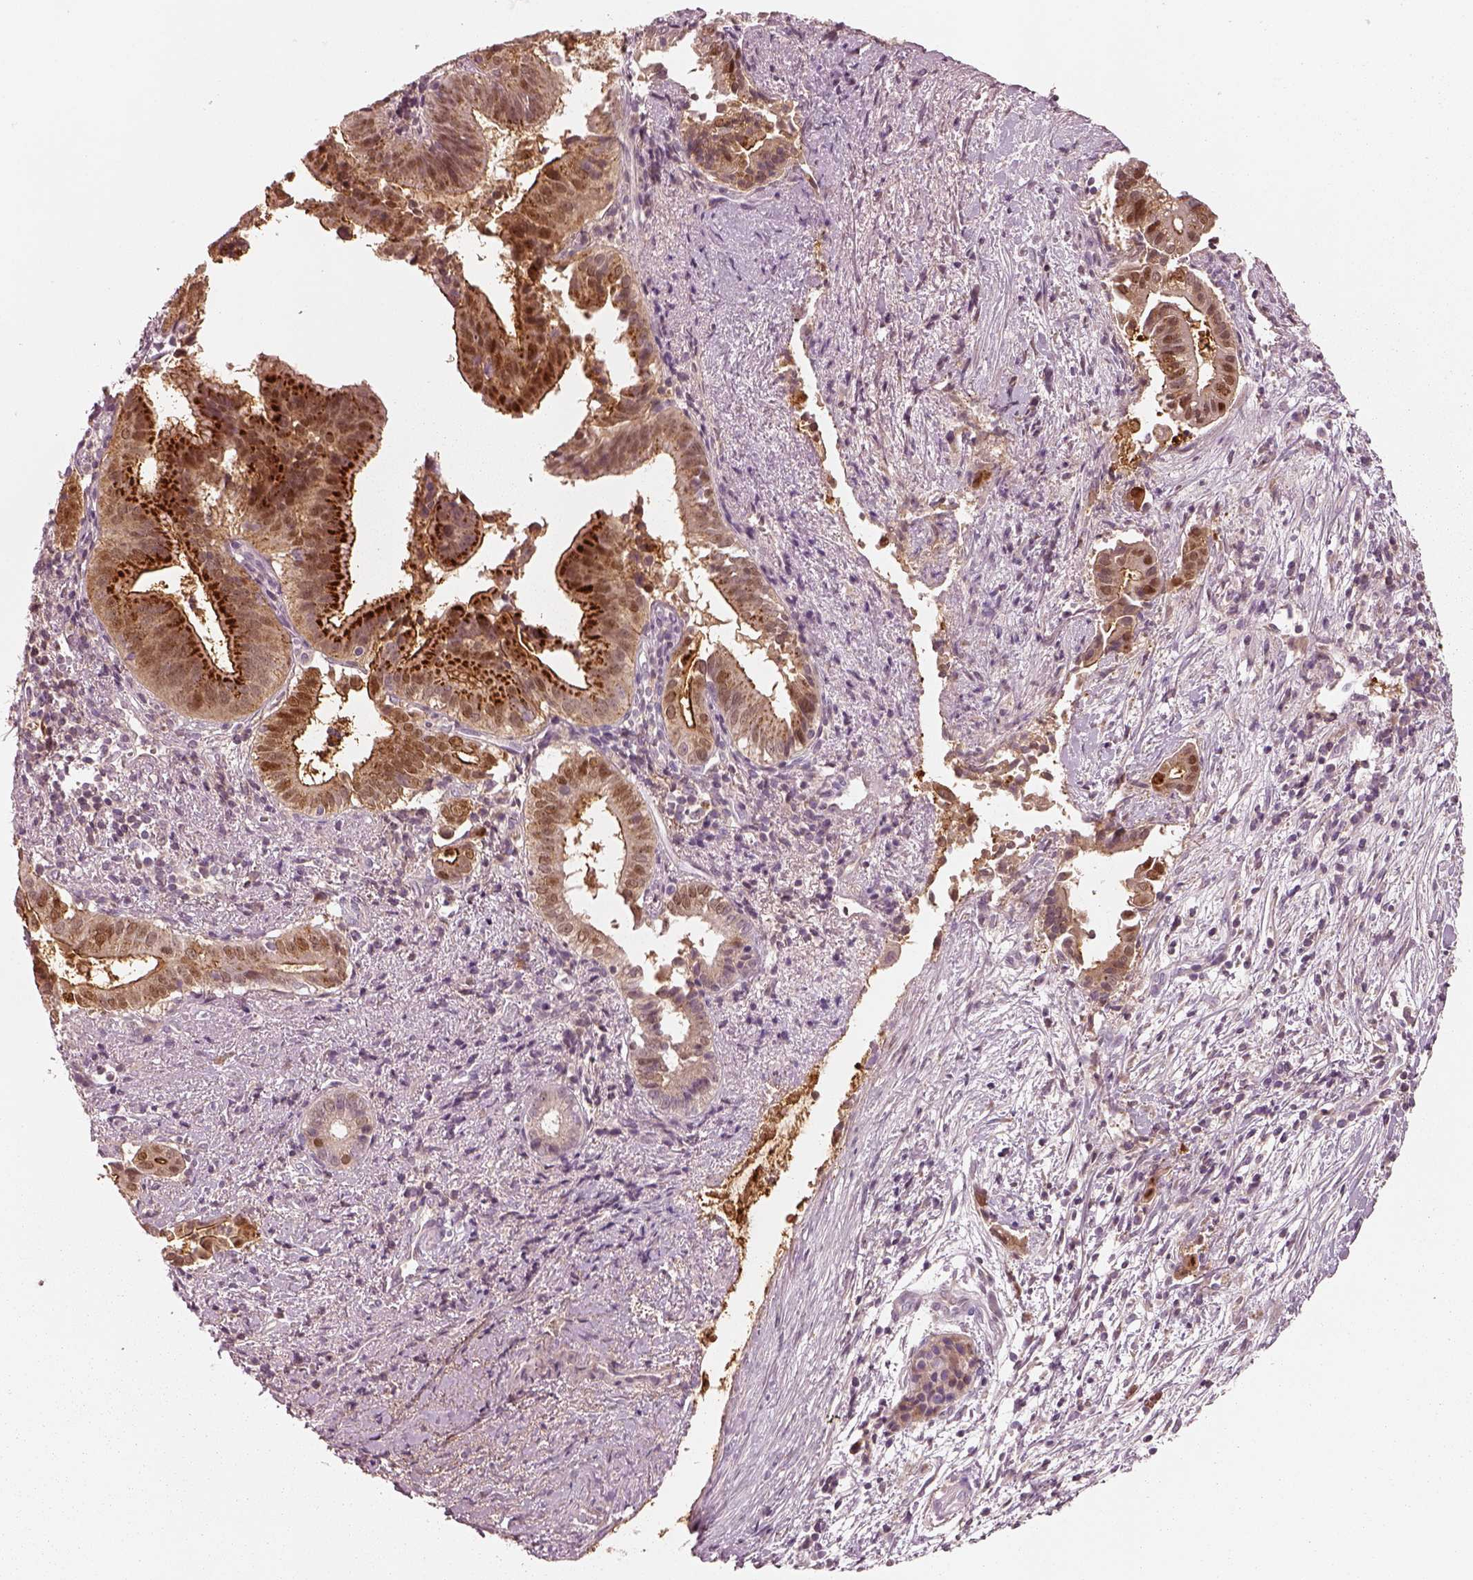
{"staining": {"intensity": "strong", "quantity": ">75%", "location": "cytoplasmic/membranous,nuclear"}, "tissue": "pancreatic cancer", "cell_type": "Tumor cells", "image_type": "cancer", "snomed": [{"axis": "morphology", "description": "Adenocarcinoma, NOS"}, {"axis": "topography", "description": "Pancreas"}], "caption": "Pancreatic cancer (adenocarcinoma) was stained to show a protein in brown. There is high levels of strong cytoplasmic/membranous and nuclear staining in about >75% of tumor cells. (Brightfield microscopy of DAB IHC at high magnification).", "gene": "SDCBP2", "patient": {"sex": "male", "age": 61}}